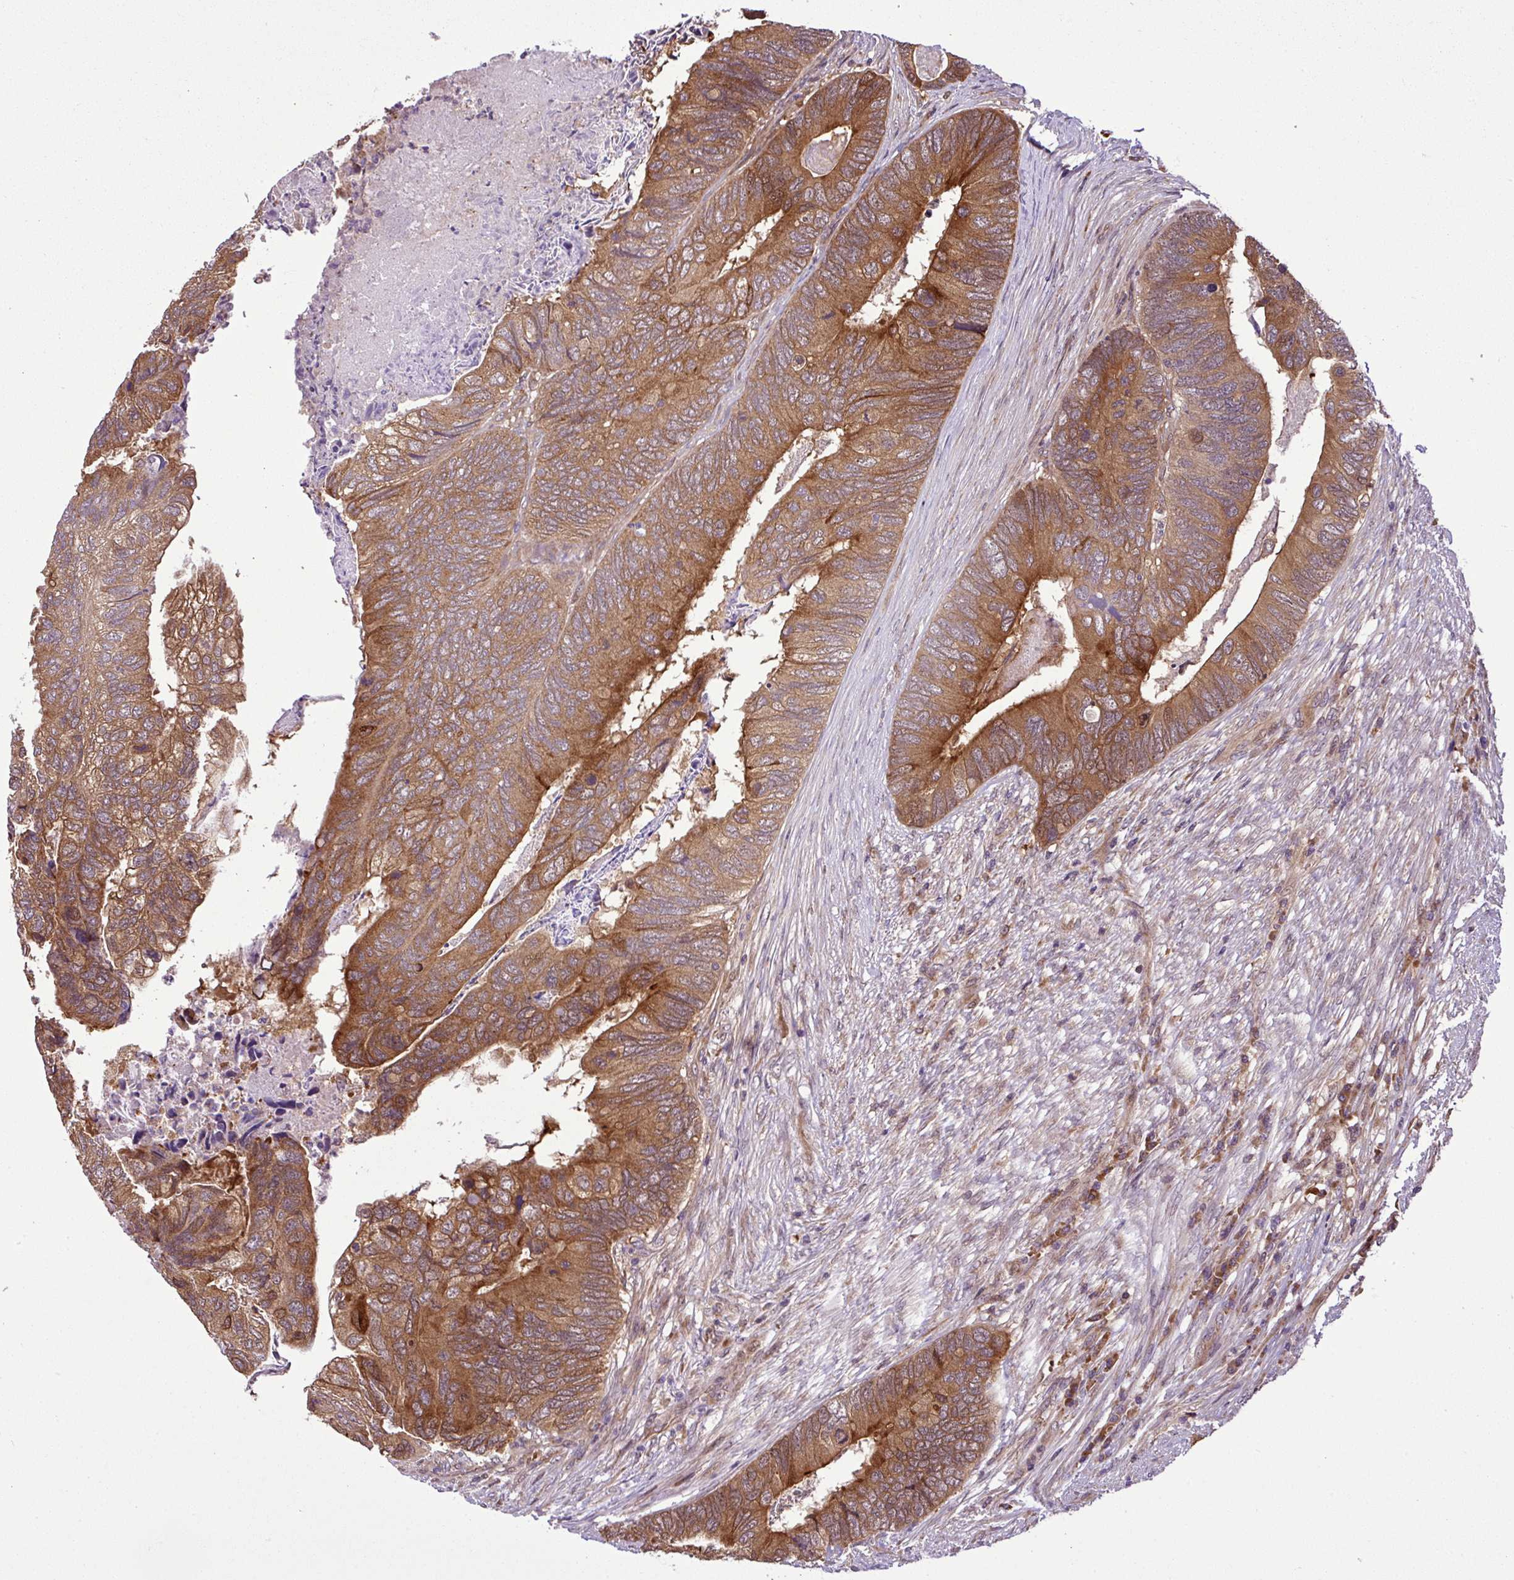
{"staining": {"intensity": "moderate", "quantity": ">75%", "location": "cytoplasmic/membranous"}, "tissue": "colorectal cancer", "cell_type": "Tumor cells", "image_type": "cancer", "snomed": [{"axis": "morphology", "description": "Adenocarcinoma, NOS"}, {"axis": "topography", "description": "Colon"}], "caption": "Human colorectal cancer stained with a brown dye displays moderate cytoplasmic/membranous positive positivity in approximately >75% of tumor cells.", "gene": "DLGAP4", "patient": {"sex": "female", "age": 67}}